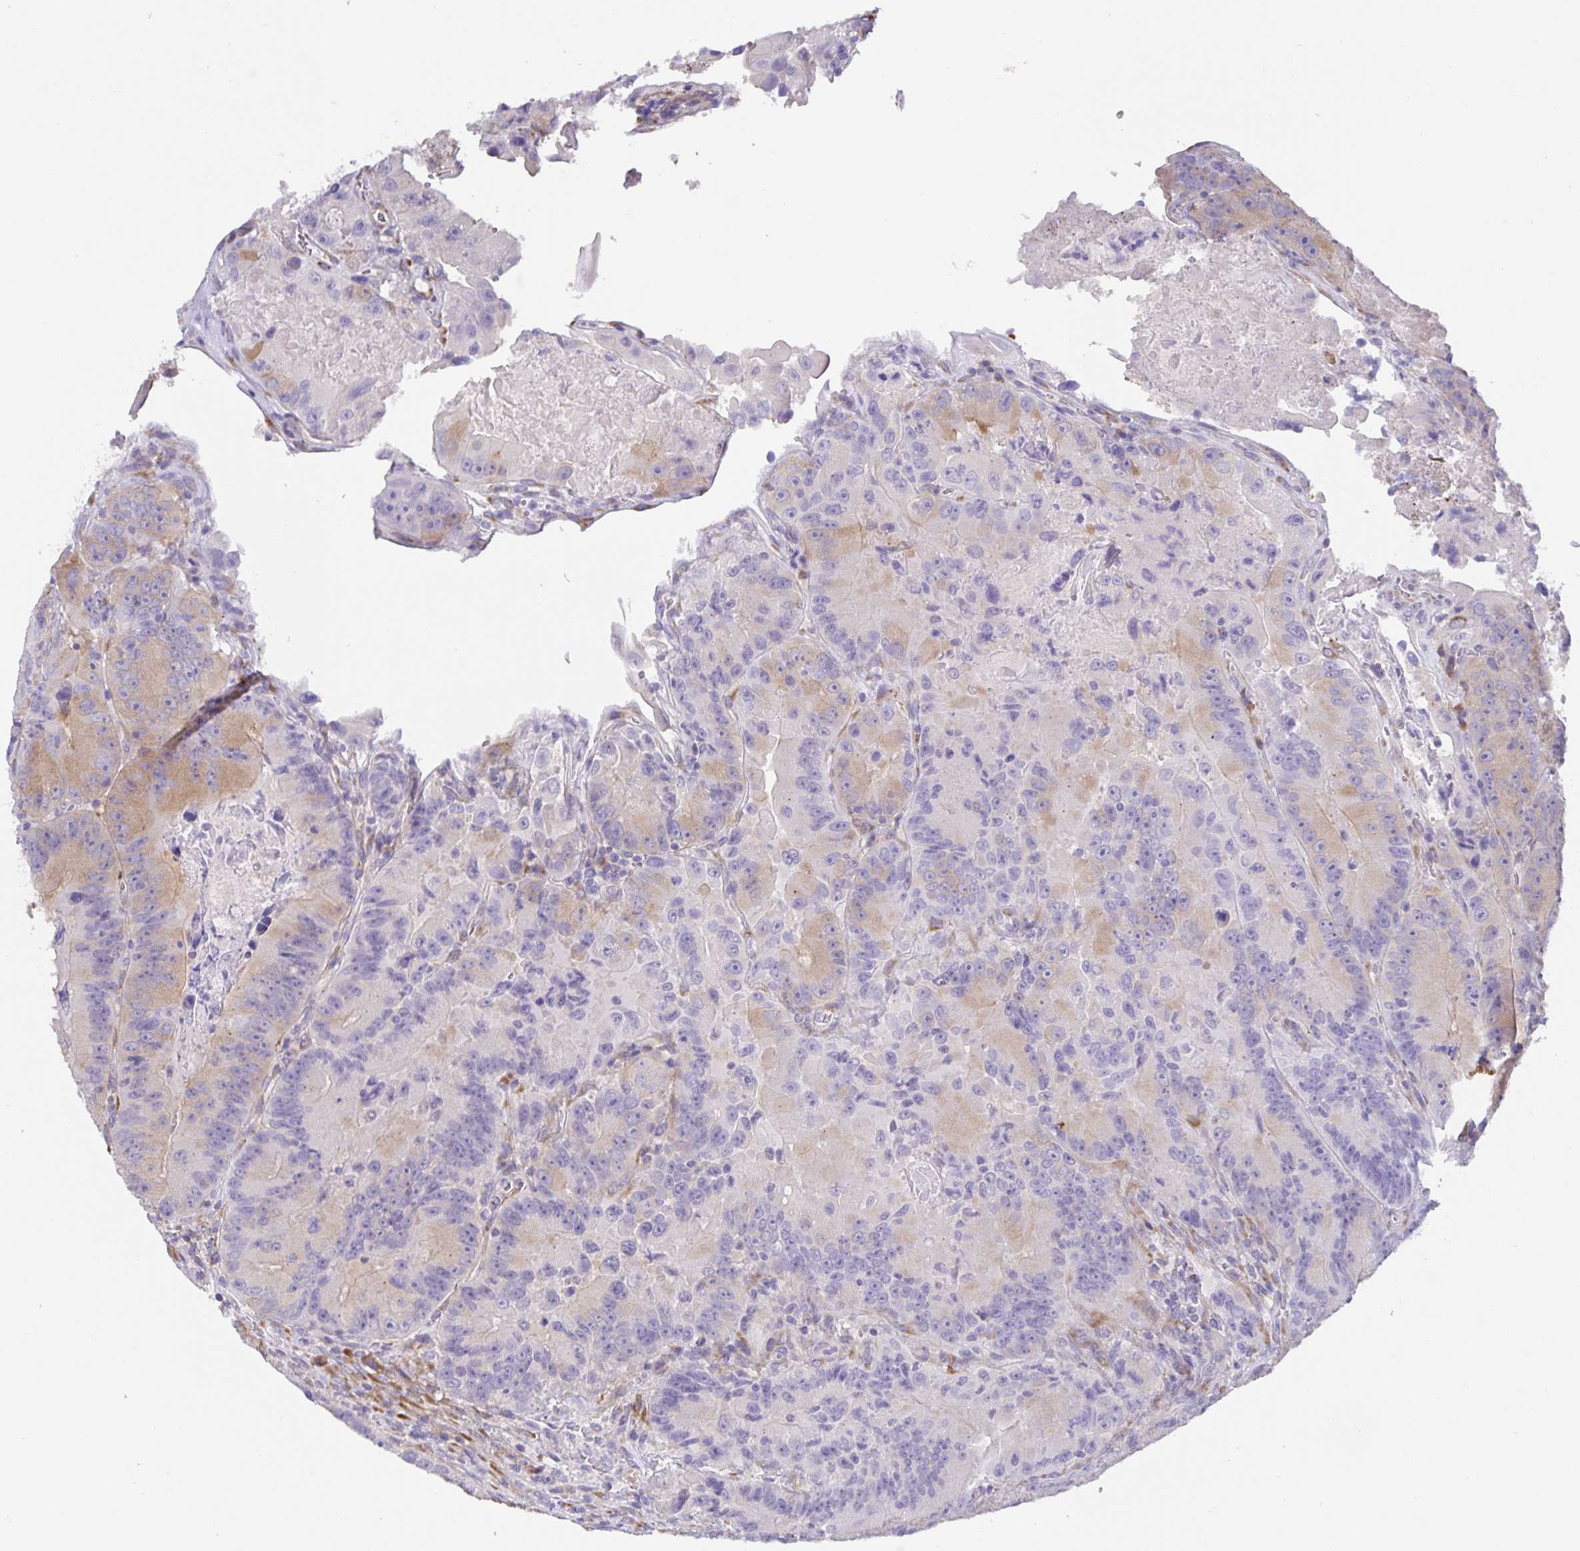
{"staining": {"intensity": "weak", "quantity": "<25%", "location": "cytoplasmic/membranous"}, "tissue": "colorectal cancer", "cell_type": "Tumor cells", "image_type": "cancer", "snomed": [{"axis": "morphology", "description": "Adenocarcinoma, NOS"}, {"axis": "topography", "description": "Colon"}], "caption": "There is no significant positivity in tumor cells of colorectal adenocarcinoma. Brightfield microscopy of IHC stained with DAB (3,3'-diaminobenzidine) (brown) and hematoxylin (blue), captured at high magnification.", "gene": "PRR36", "patient": {"sex": "female", "age": 86}}